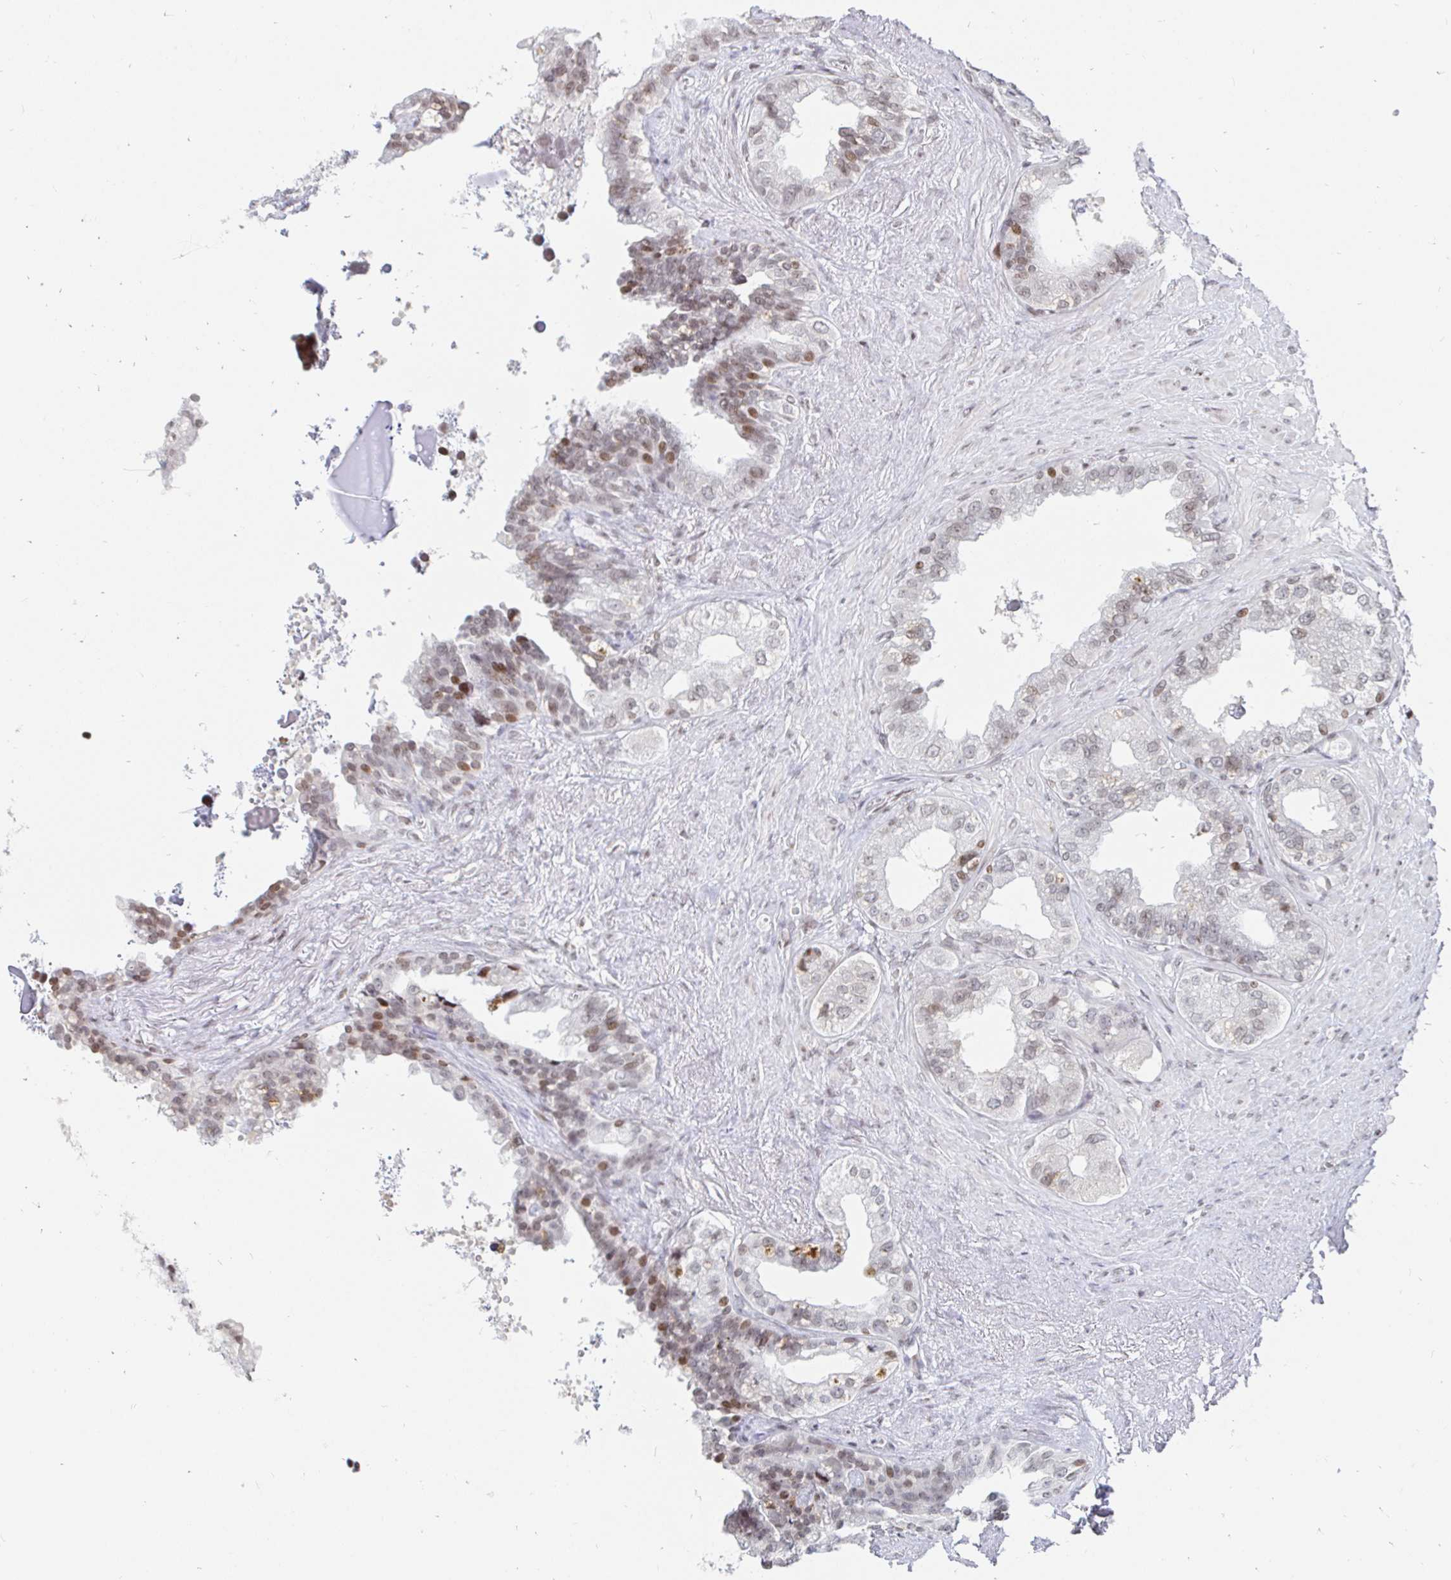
{"staining": {"intensity": "moderate", "quantity": "25%-75%", "location": "nuclear"}, "tissue": "seminal vesicle", "cell_type": "Glandular cells", "image_type": "normal", "snomed": [{"axis": "morphology", "description": "Normal tissue, NOS"}, {"axis": "topography", "description": "Seminal veicle"}, {"axis": "topography", "description": "Peripheral nerve tissue"}], "caption": "Moderate nuclear staining is present in approximately 25%-75% of glandular cells in normal seminal vesicle. (Stains: DAB (3,3'-diaminobenzidine) in brown, nuclei in blue, Microscopy: brightfield microscopy at high magnification).", "gene": "HOXC10", "patient": {"sex": "male", "age": 76}}